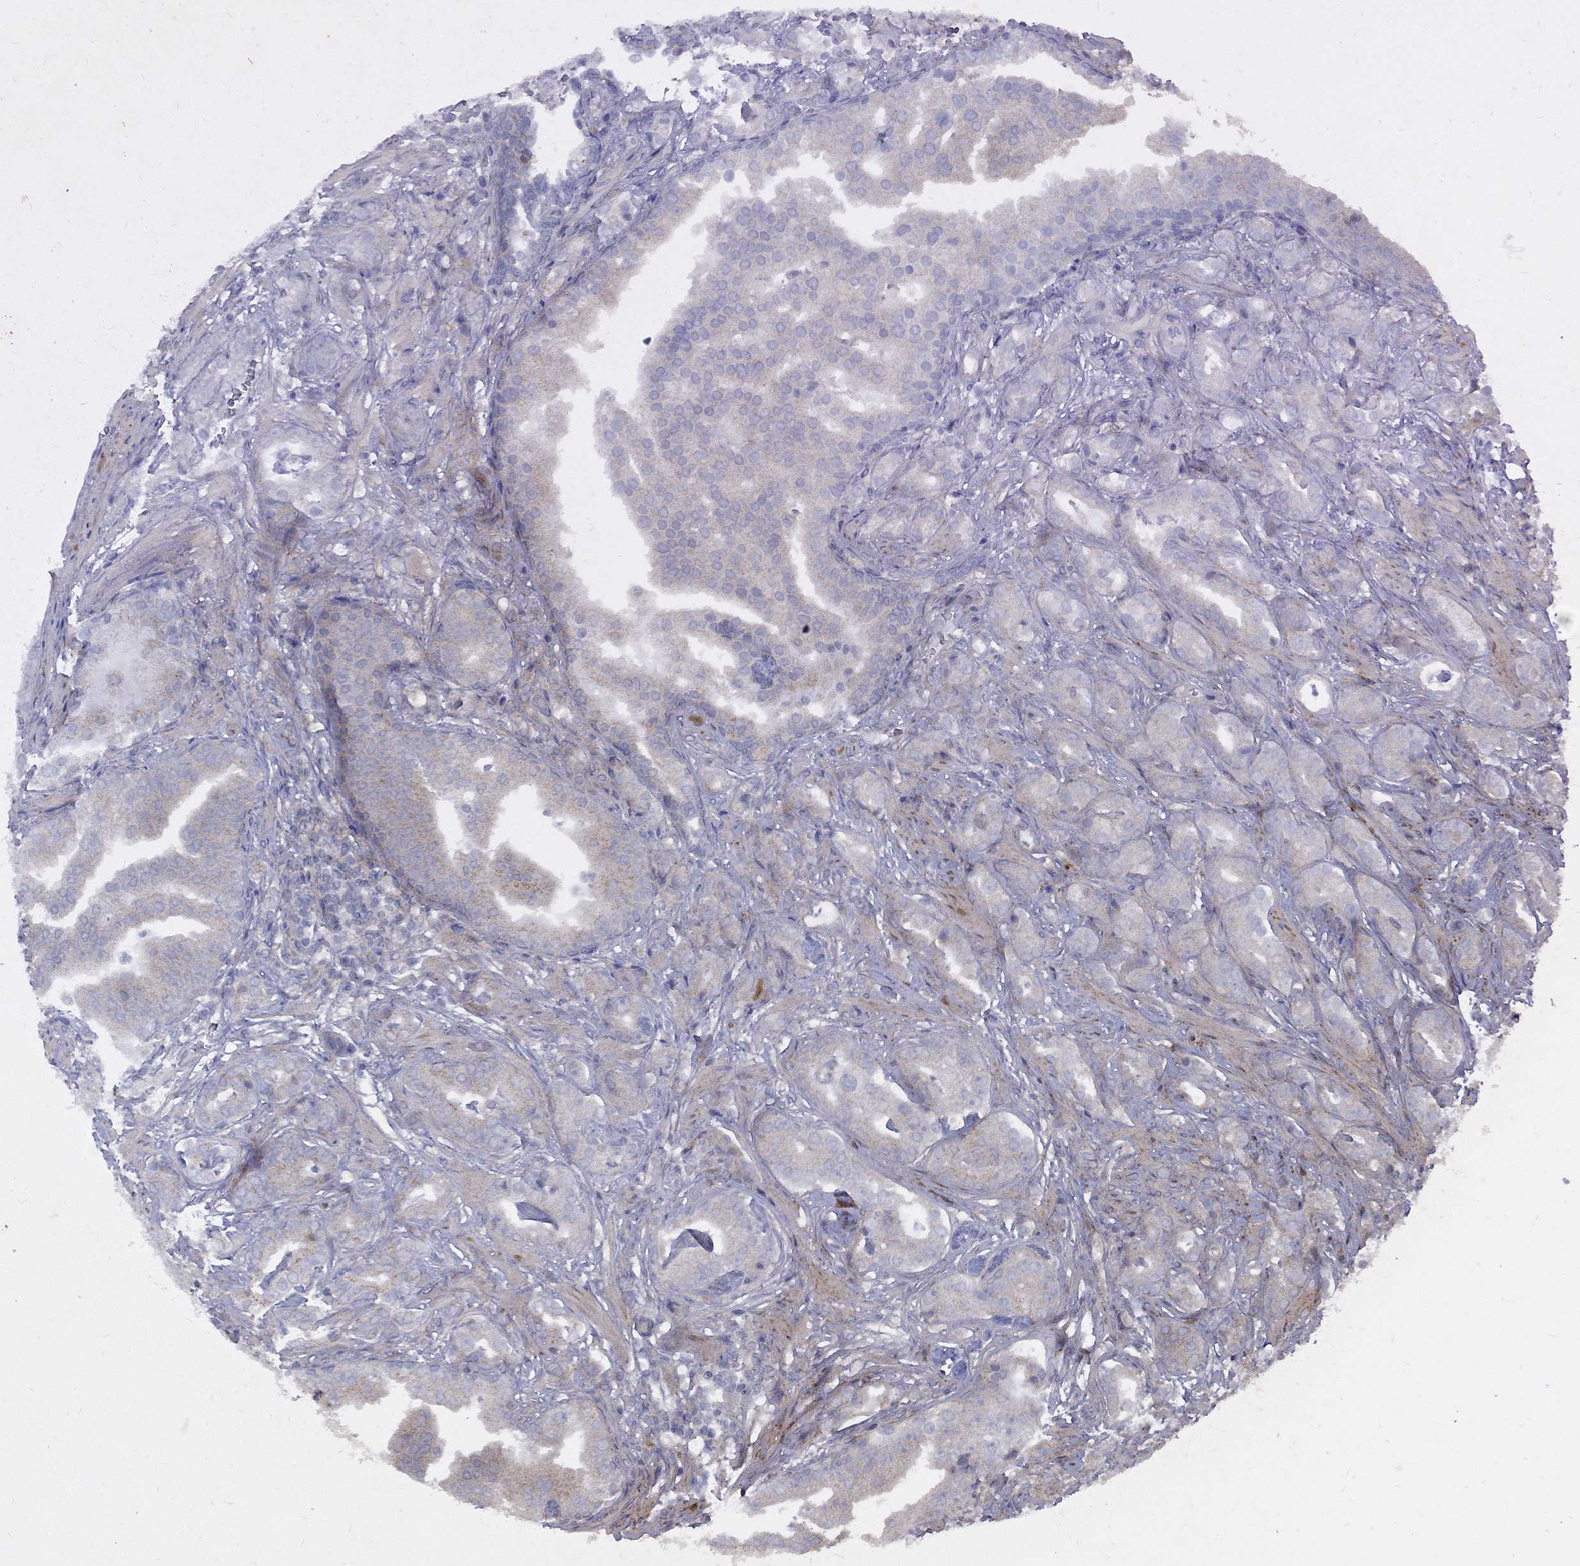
{"staining": {"intensity": "strong", "quantity": "<25%", "location": "cytoplasmic/membranous"}, "tissue": "prostate cancer", "cell_type": "Tumor cells", "image_type": "cancer", "snomed": [{"axis": "morphology", "description": "Adenocarcinoma, NOS"}, {"axis": "topography", "description": "Prostate"}], "caption": "A high-resolution photomicrograph shows immunohistochemistry staining of adenocarcinoma (prostate), which displays strong cytoplasmic/membranous expression in about <25% of tumor cells.", "gene": "FAM3B", "patient": {"sex": "male", "age": 57}}